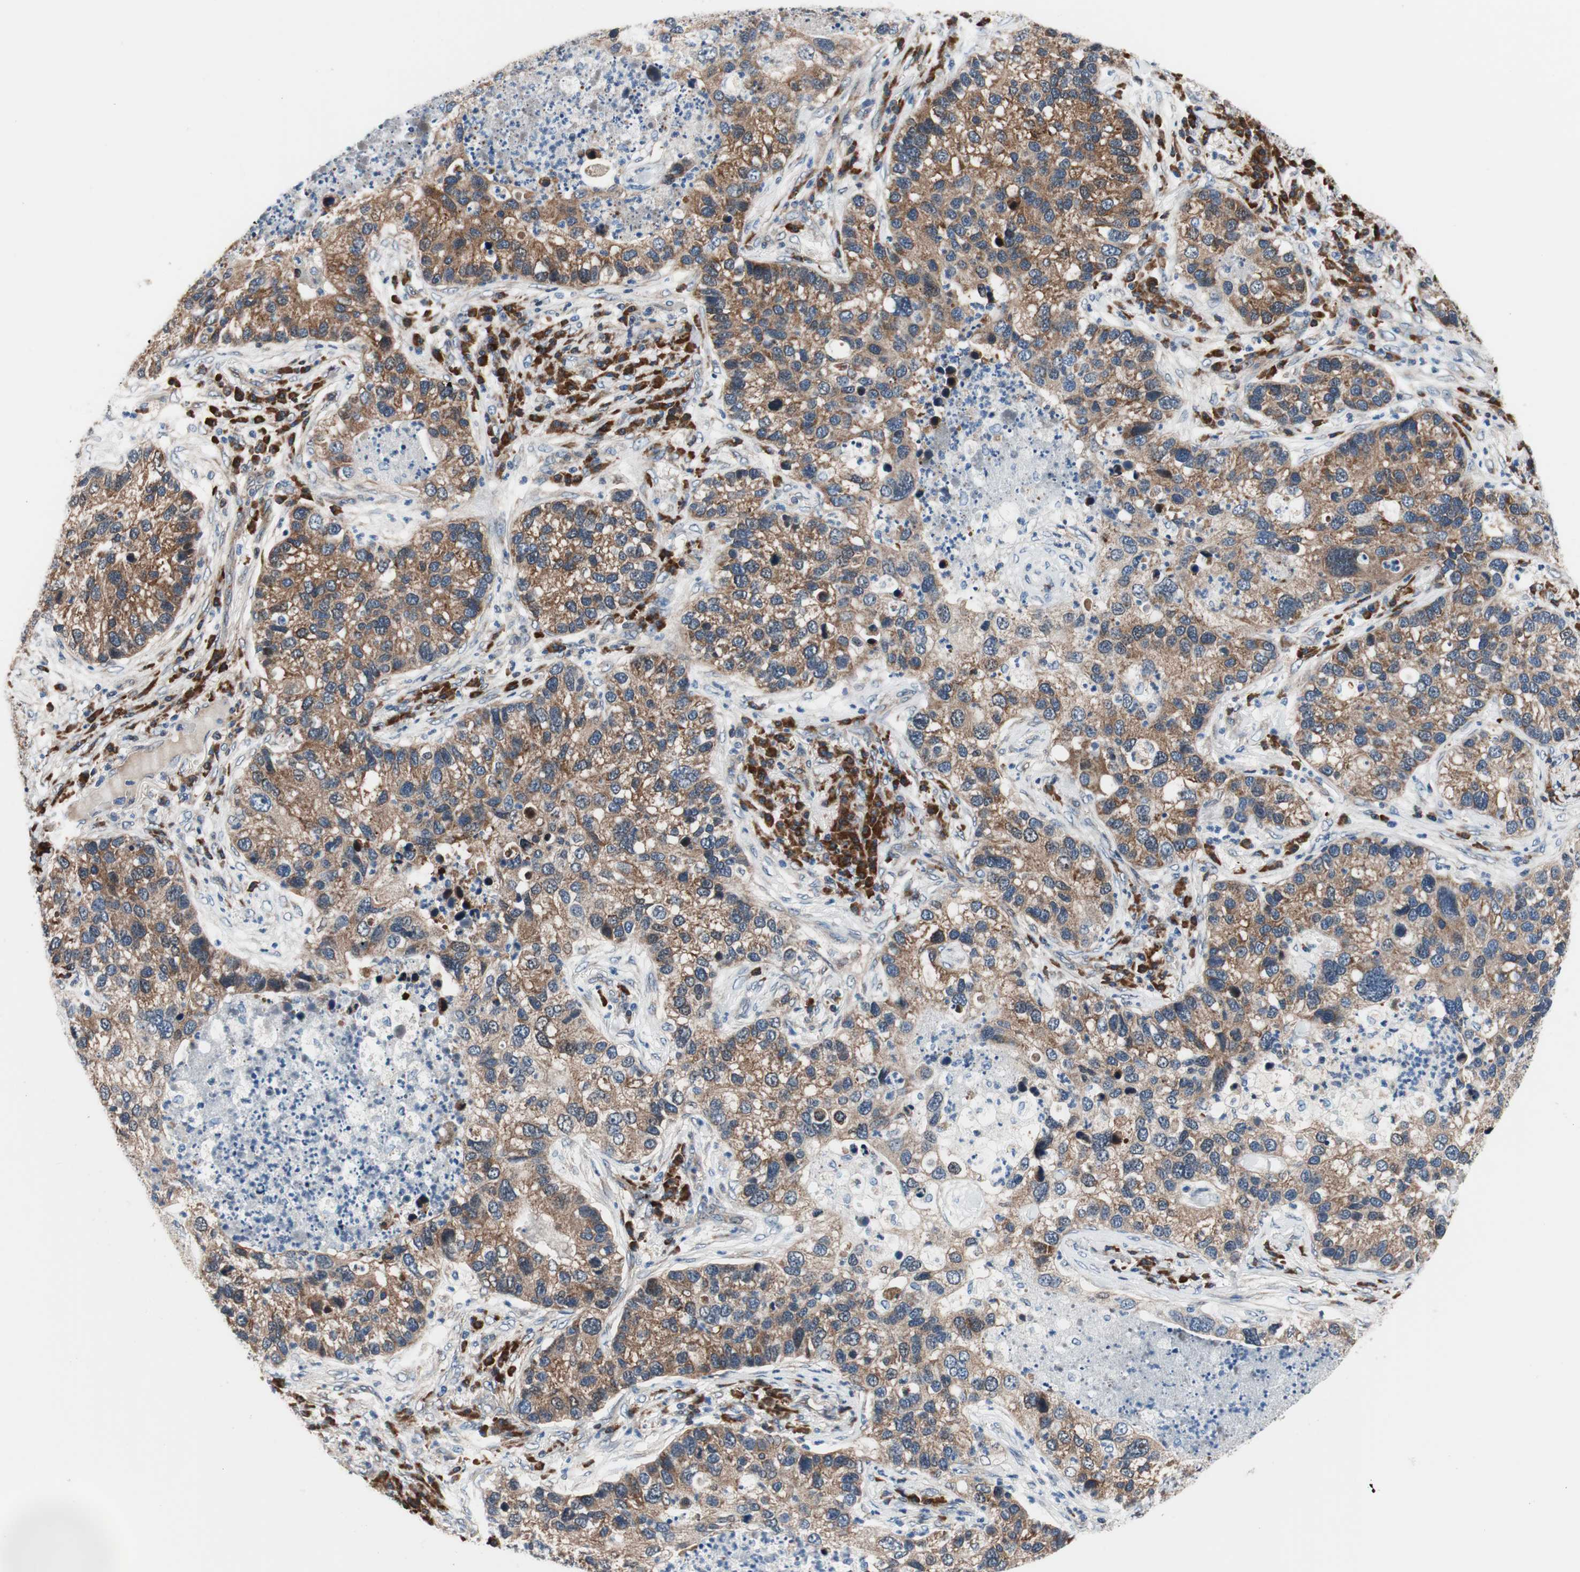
{"staining": {"intensity": "moderate", "quantity": ">75%", "location": "cytoplasmic/membranous"}, "tissue": "lung cancer", "cell_type": "Tumor cells", "image_type": "cancer", "snomed": [{"axis": "morphology", "description": "Normal tissue, NOS"}, {"axis": "morphology", "description": "Adenocarcinoma, NOS"}, {"axis": "topography", "description": "Bronchus"}, {"axis": "topography", "description": "Lung"}], "caption": "Immunohistochemical staining of human lung cancer (adenocarcinoma) reveals medium levels of moderate cytoplasmic/membranous staining in approximately >75% of tumor cells.", "gene": "PRDX2", "patient": {"sex": "male", "age": 54}}